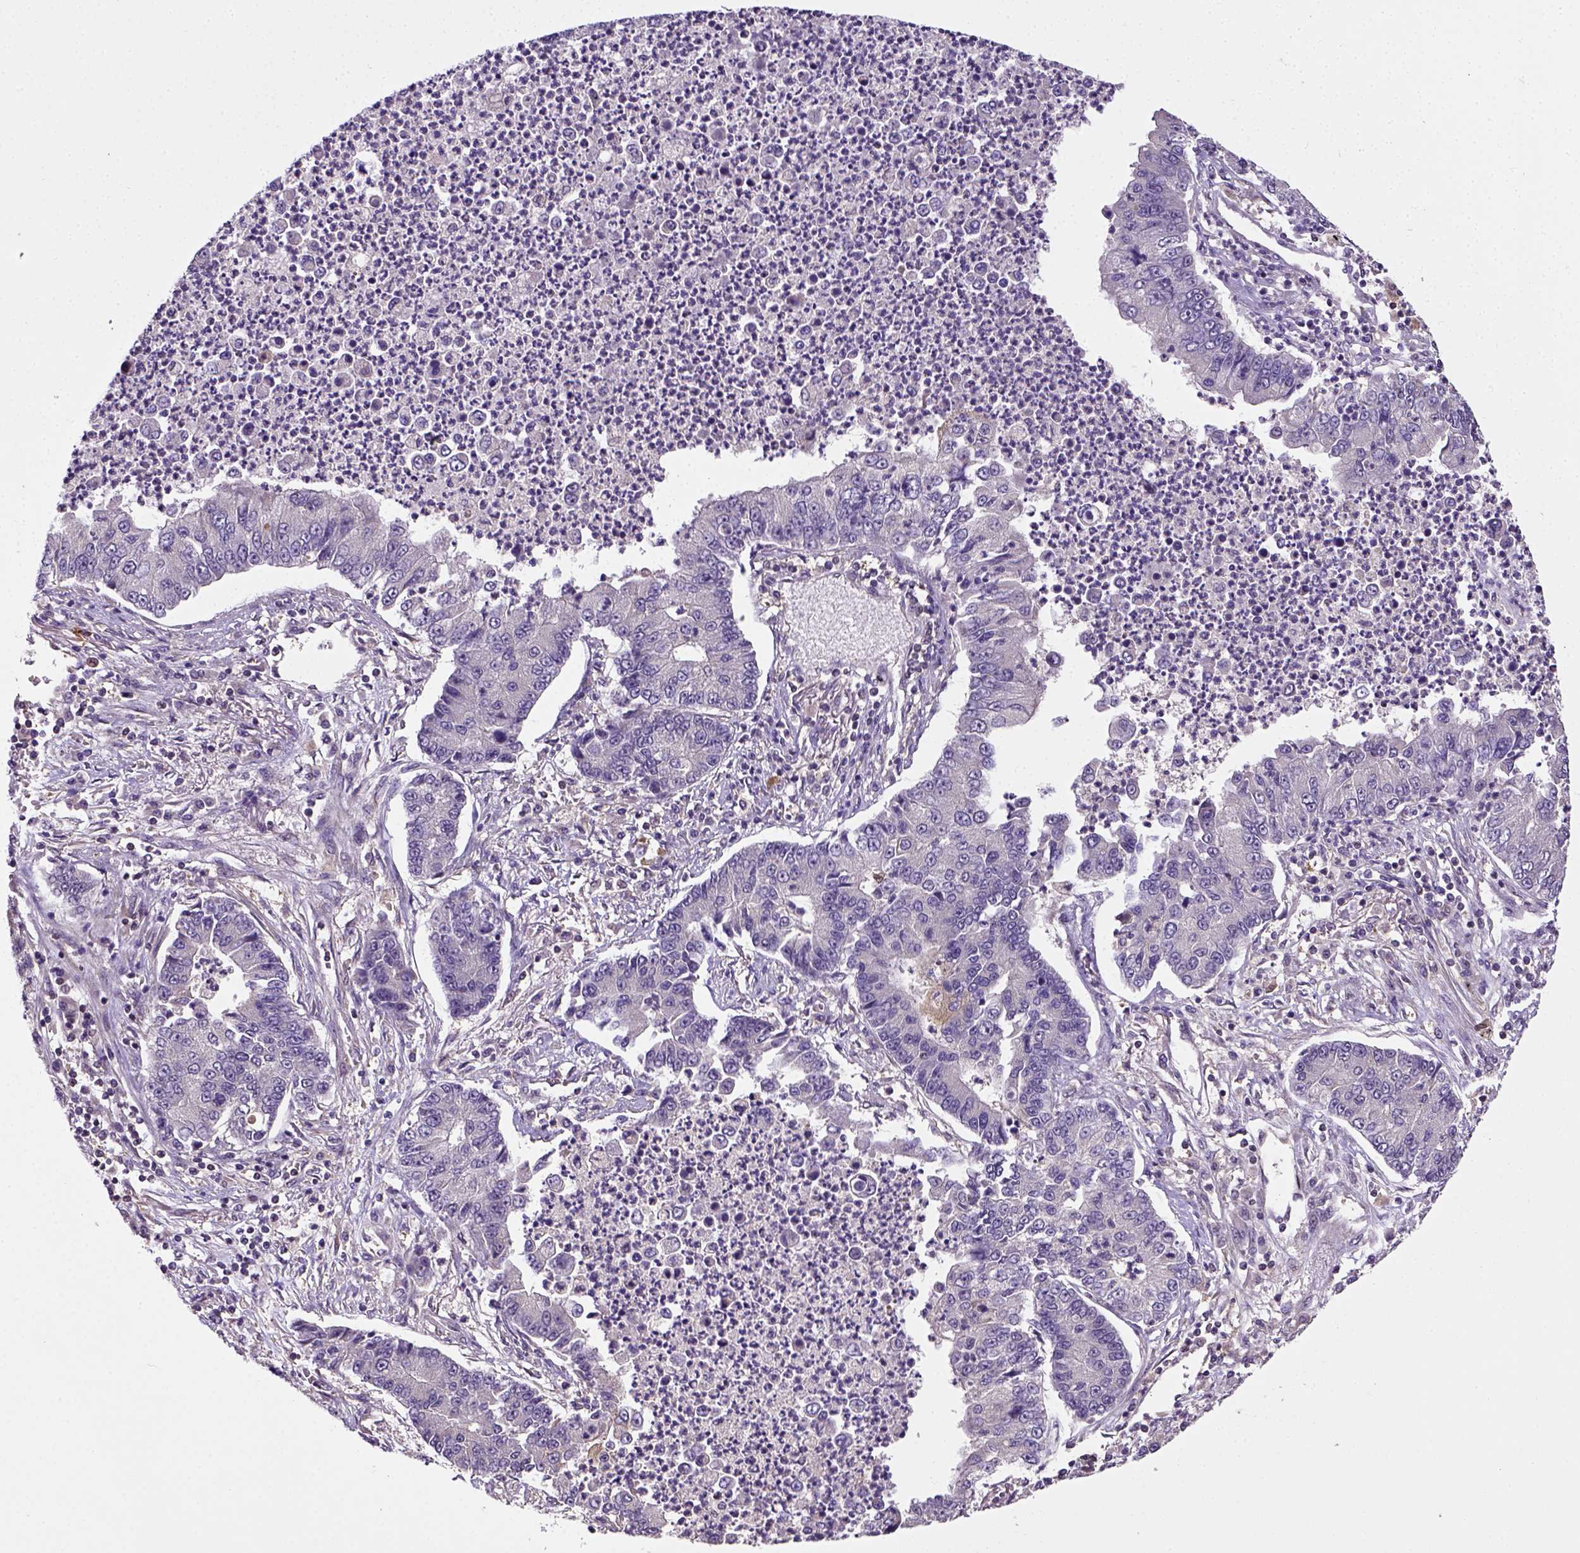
{"staining": {"intensity": "negative", "quantity": "none", "location": "none"}, "tissue": "lung cancer", "cell_type": "Tumor cells", "image_type": "cancer", "snomed": [{"axis": "morphology", "description": "Adenocarcinoma, NOS"}, {"axis": "topography", "description": "Lung"}], "caption": "DAB immunohistochemical staining of lung cancer (adenocarcinoma) reveals no significant expression in tumor cells. The staining was performed using DAB (3,3'-diaminobenzidine) to visualize the protein expression in brown, while the nuclei were stained in blue with hematoxylin (Magnification: 20x).", "gene": "MATK", "patient": {"sex": "female", "age": 57}}